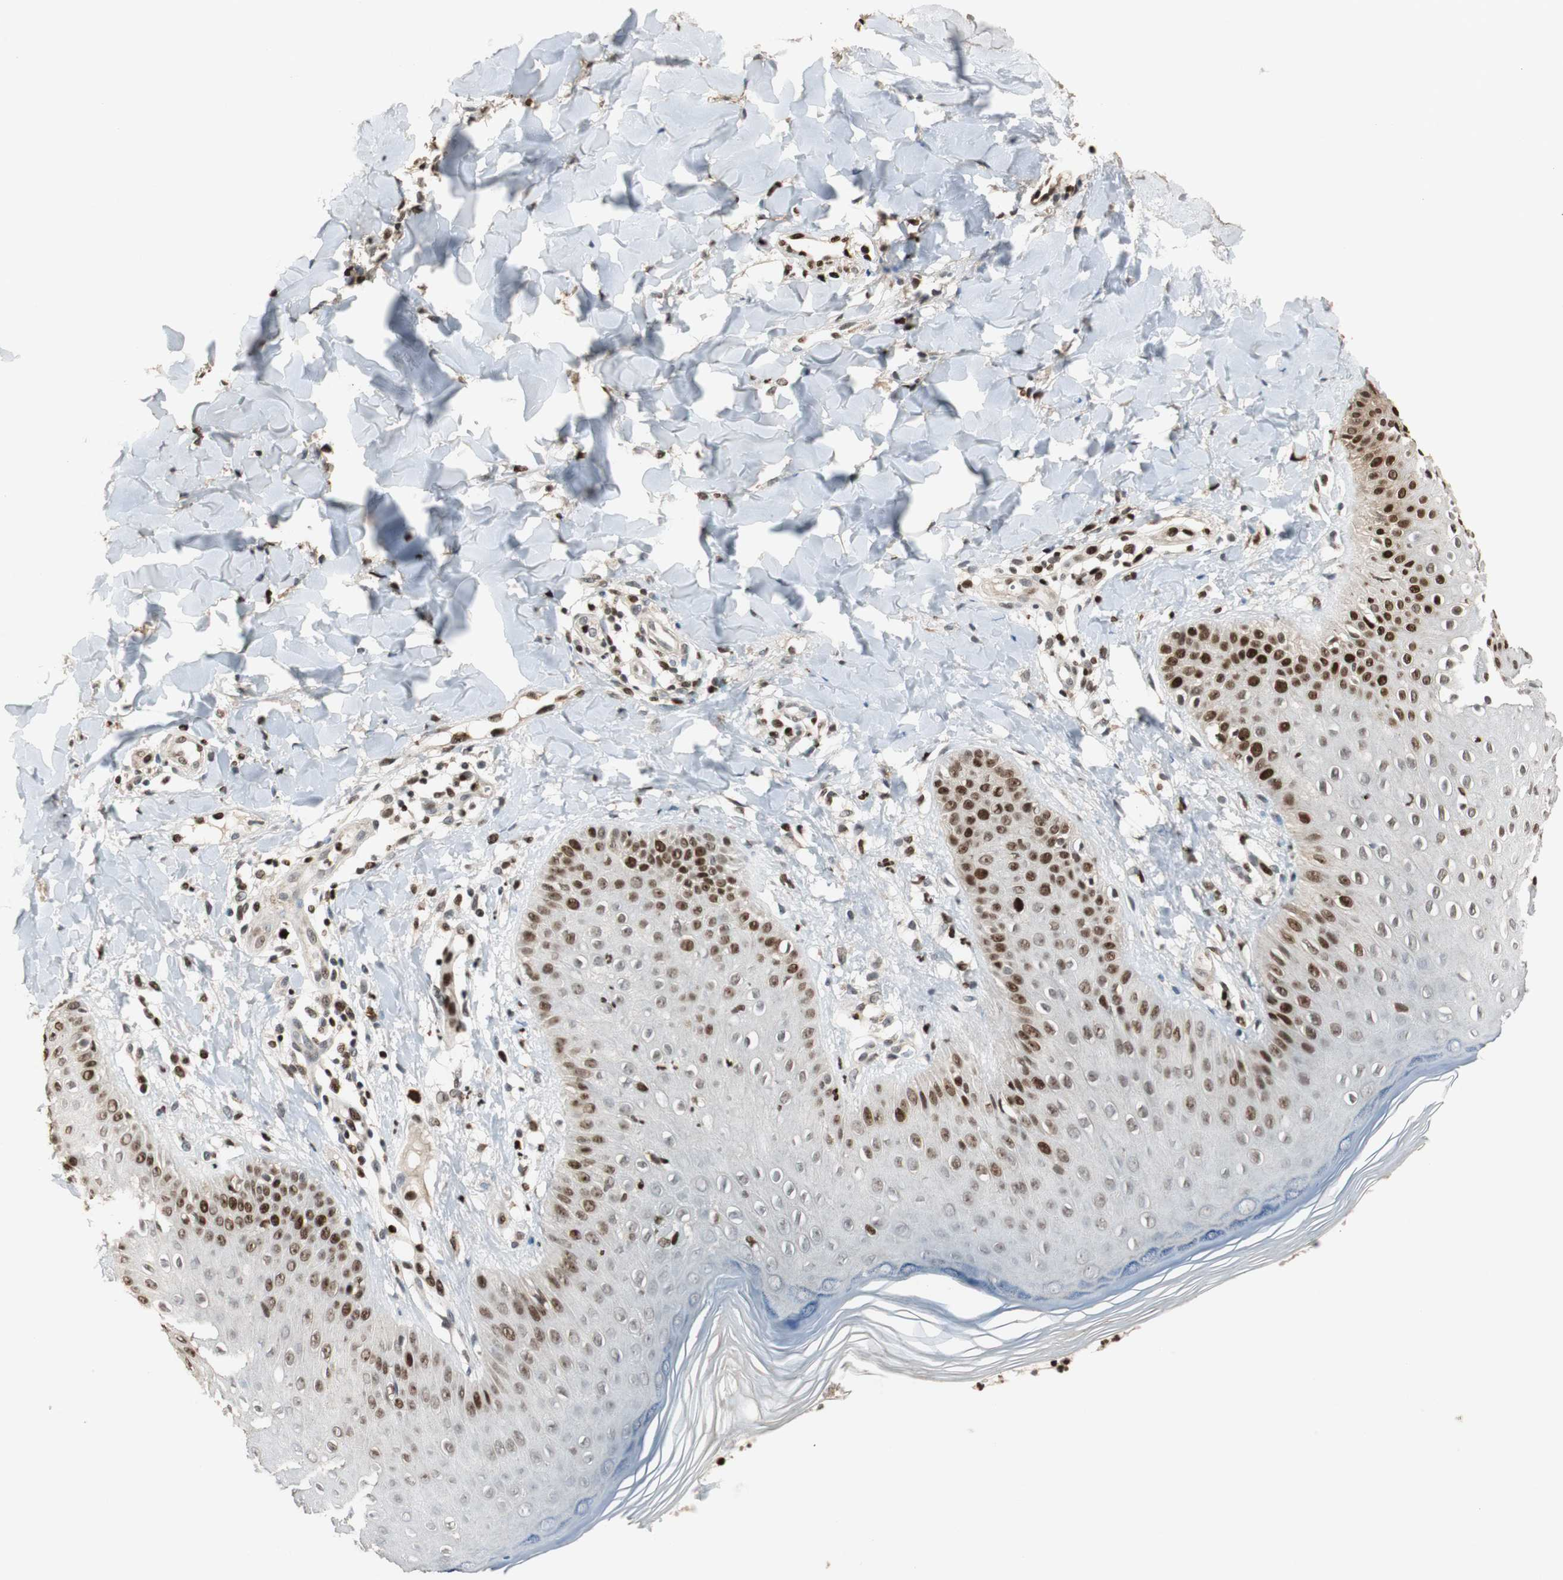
{"staining": {"intensity": "moderate", "quantity": "25%-75%", "location": "nuclear"}, "tissue": "skin", "cell_type": "Epidermal cells", "image_type": "normal", "snomed": [{"axis": "morphology", "description": "Normal tissue, NOS"}, {"axis": "morphology", "description": "Inflammation, NOS"}, {"axis": "topography", "description": "Soft tissue"}, {"axis": "topography", "description": "Anal"}], "caption": "An immunohistochemistry micrograph of unremarkable tissue is shown. Protein staining in brown shows moderate nuclear positivity in skin within epidermal cells. Immunohistochemistry (ihc) stains the protein in brown and the nuclei are stained blue.", "gene": "FEN1", "patient": {"sex": "female", "age": 15}}